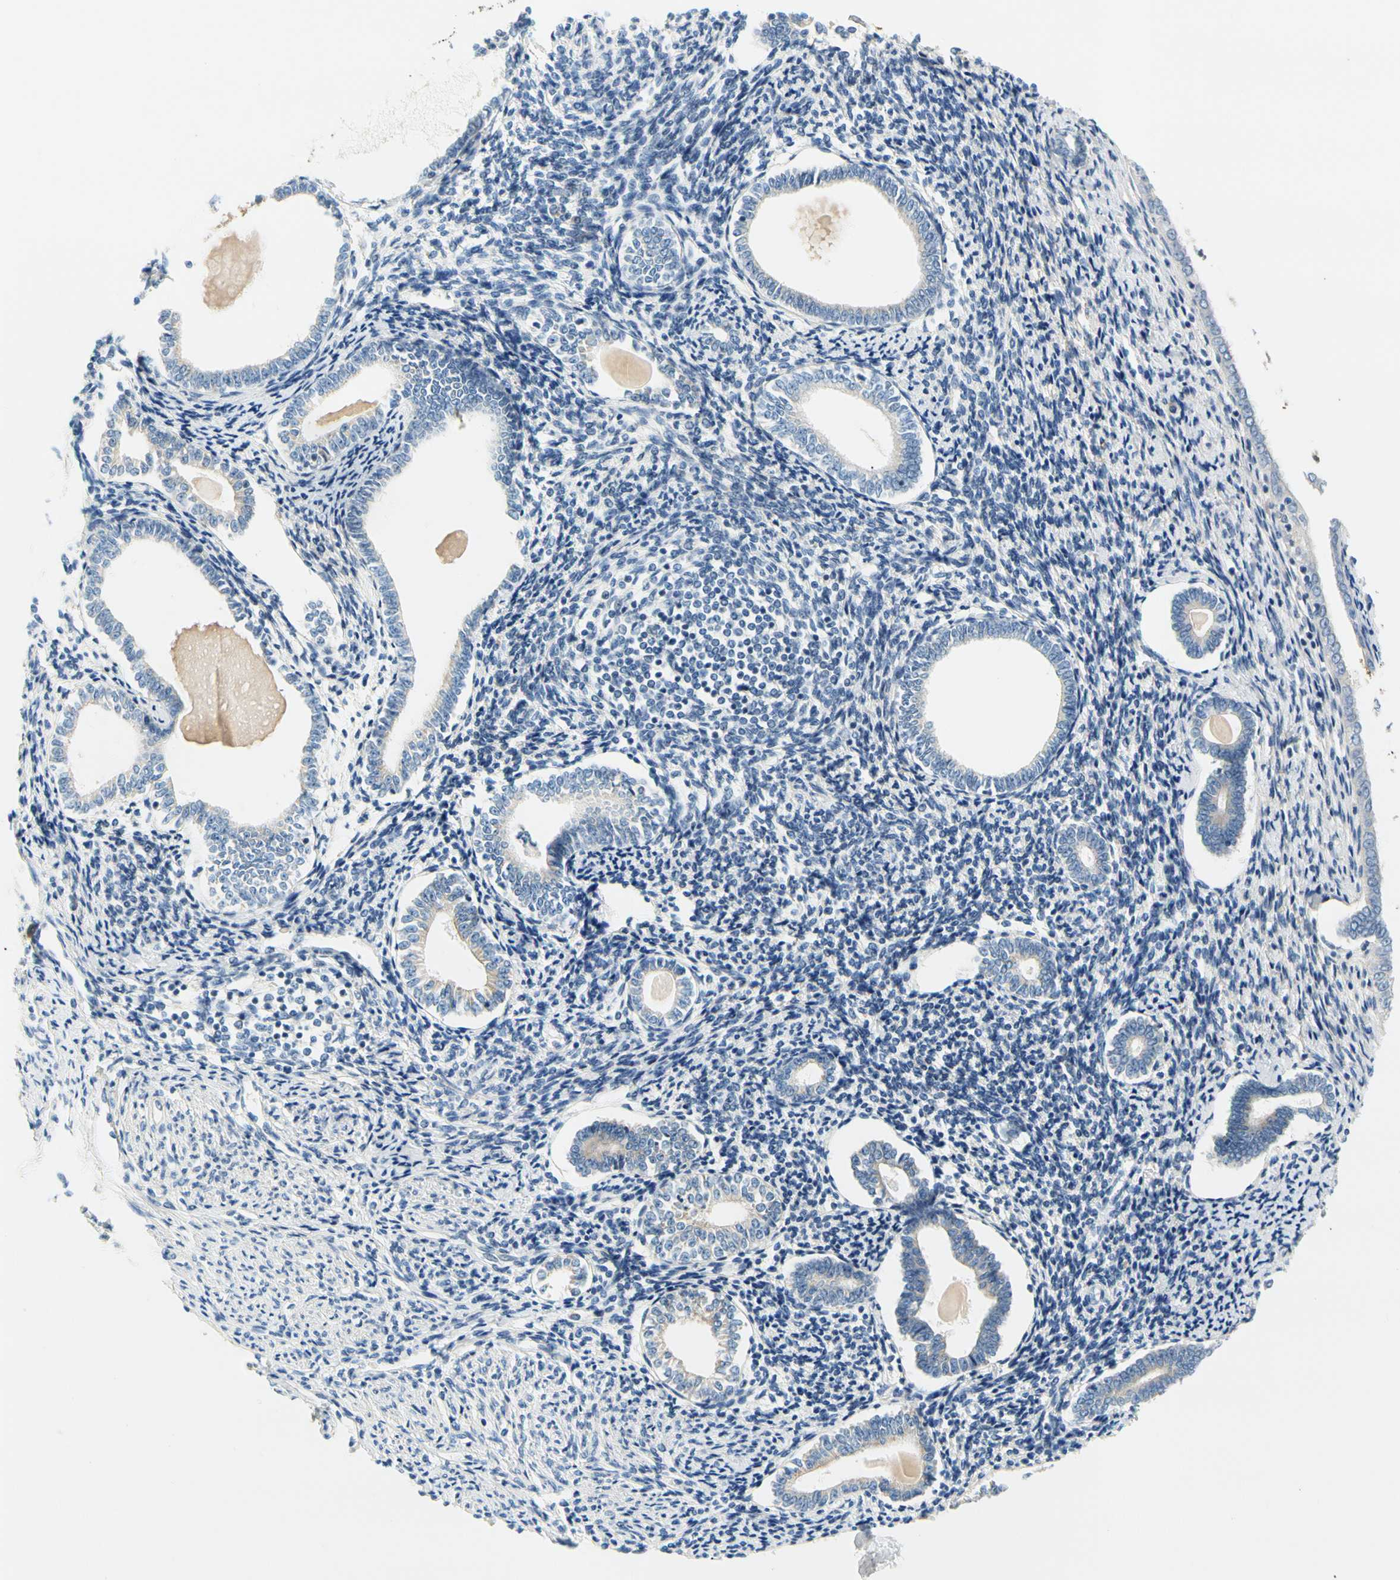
{"staining": {"intensity": "moderate", "quantity": "25%-75%", "location": "cytoplasmic/membranous"}, "tissue": "endometrium", "cell_type": "Cells in endometrial stroma", "image_type": "normal", "snomed": [{"axis": "morphology", "description": "Normal tissue, NOS"}, {"axis": "topography", "description": "Endometrium"}], "caption": "IHC photomicrograph of normal endometrium: human endometrium stained using IHC displays medium levels of moderate protein expression localized specifically in the cytoplasmic/membranous of cells in endometrial stroma, appearing as a cytoplasmic/membranous brown color.", "gene": "LRRC47", "patient": {"sex": "female", "age": 71}}